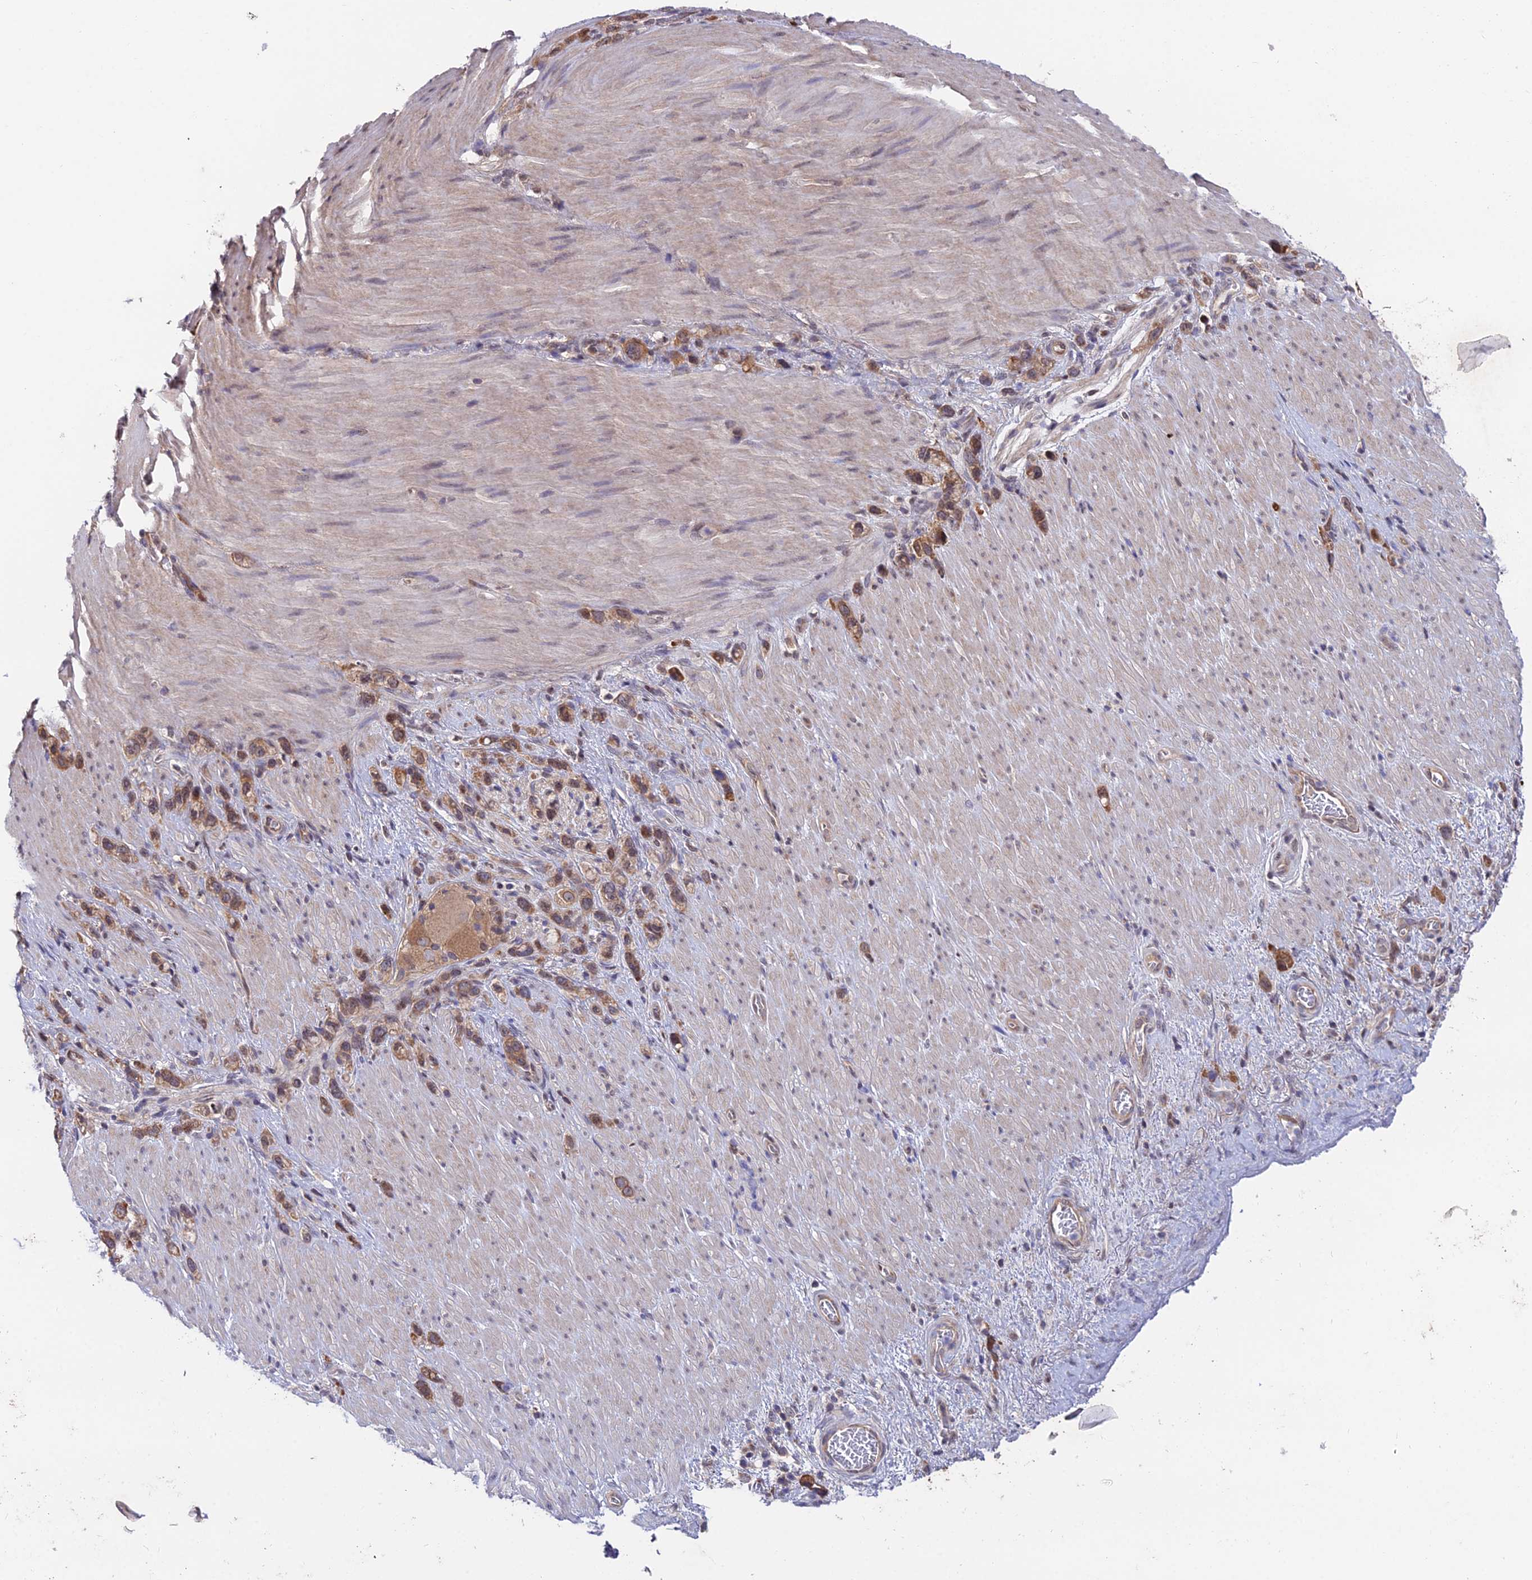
{"staining": {"intensity": "moderate", "quantity": ">75%", "location": "cytoplasmic/membranous"}, "tissue": "stomach cancer", "cell_type": "Tumor cells", "image_type": "cancer", "snomed": [{"axis": "morphology", "description": "Adenocarcinoma, NOS"}, {"axis": "topography", "description": "Stomach"}], "caption": "High-magnification brightfield microscopy of stomach adenocarcinoma stained with DAB (3,3'-diaminobenzidine) (brown) and counterstained with hematoxylin (blue). tumor cells exhibit moderate cytoplasmic/membranous expression is seen in about>75% of cells. The staining was performed using DAB (3,3'-diaminobenzidine), with brown indicating positive protein expression. Nuclei are stained blue with hematoxylin.", "gene": "INPP4A", "patient": {"sex": "female", "age": 65}}